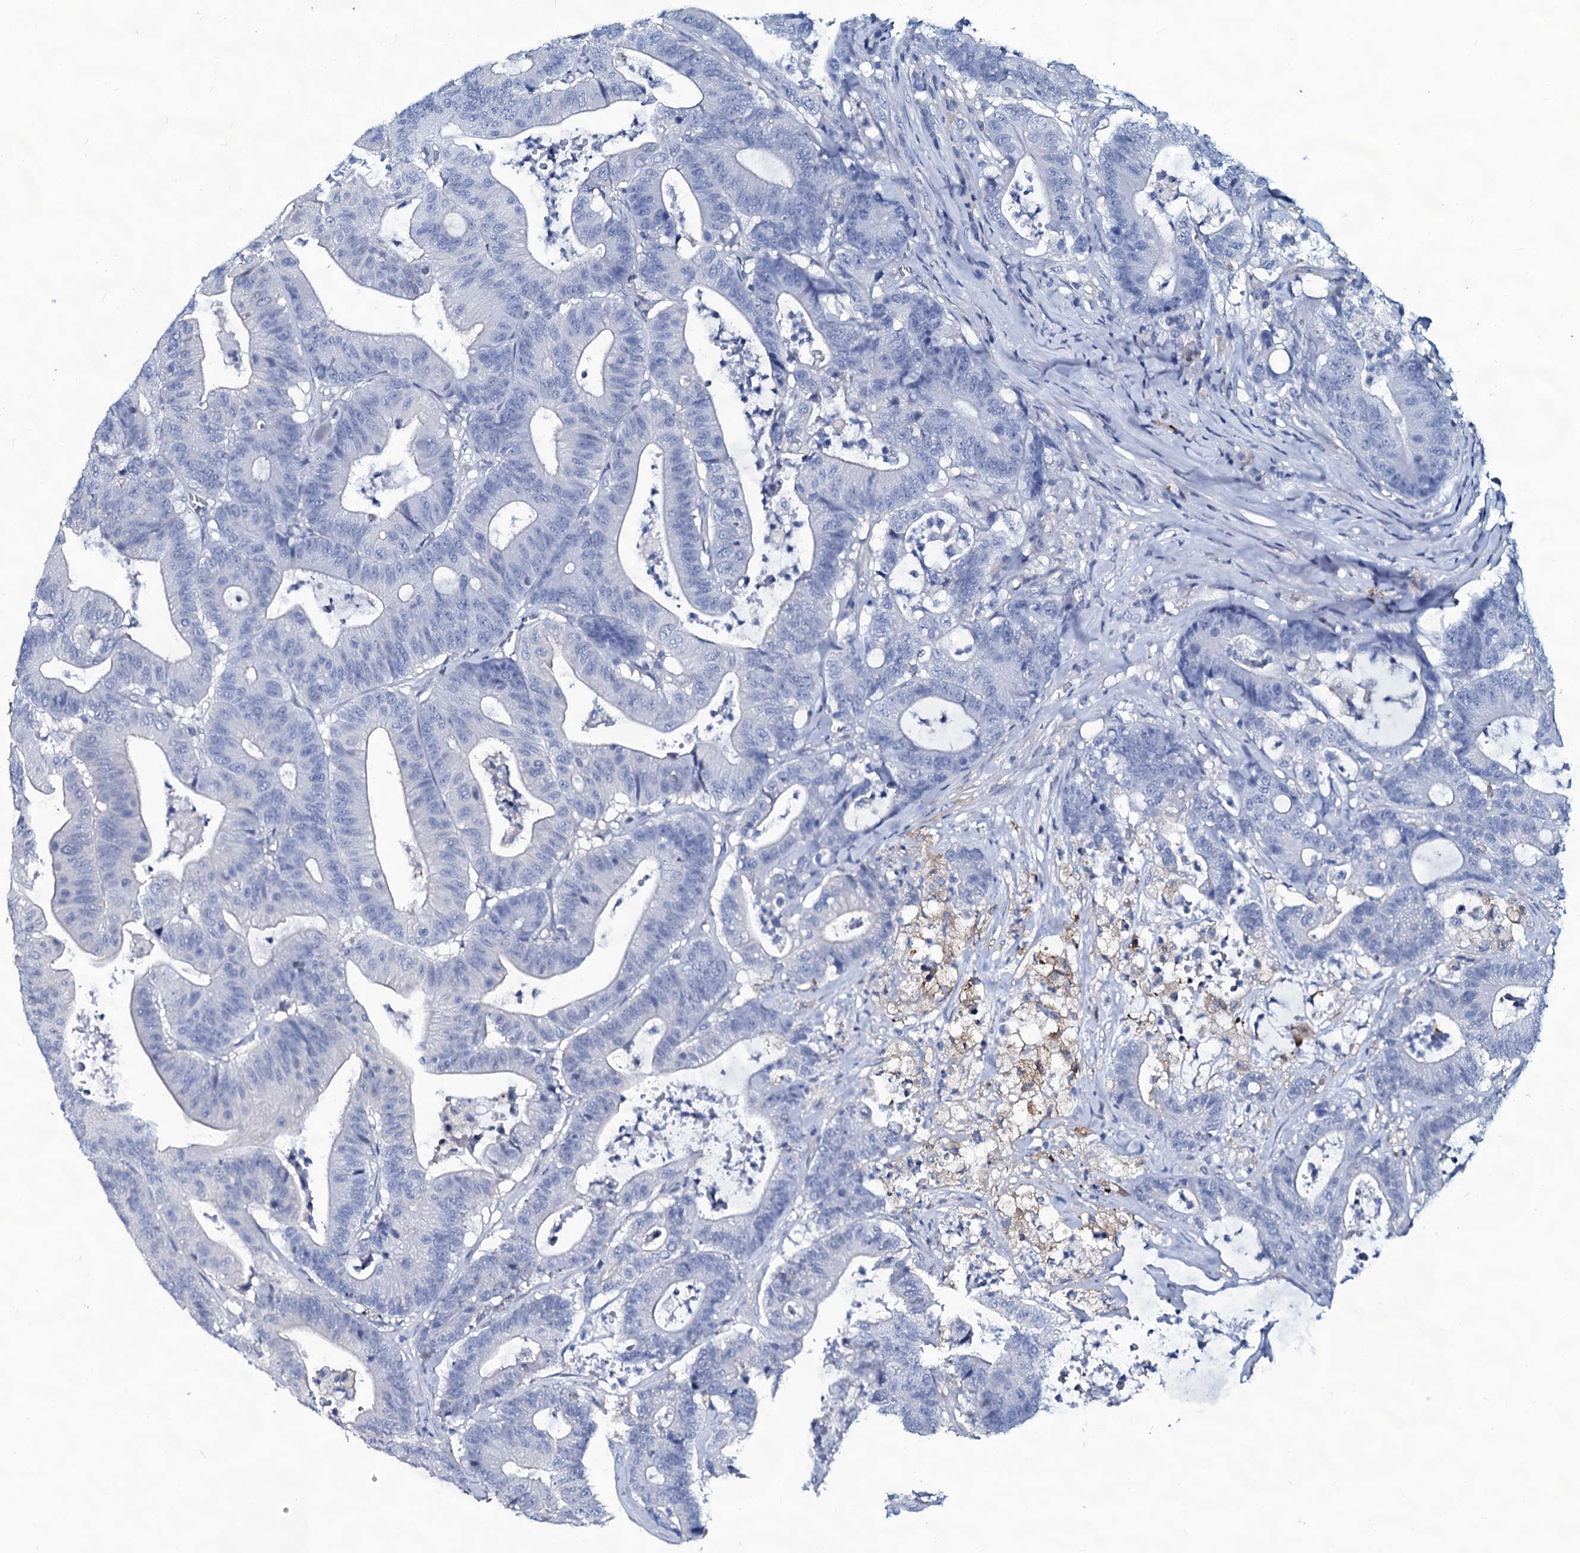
{"staining": {"intensity": "negative", "quantity": "none", "location": "none"}, "tissue": "colorectal cancer", "cell_type": "Tumor cells", "image_type": "cancer", "snomed": [{"axis": "morphology", "description": "Adenocarcinoma, NOS"}, {"axis": "topography", "description": "Colon"}], "caption": "Tumor cells are negative for brown protein staining in colorectal cancer (adenocarcinoma). (DAB (3,3'-diaminobenzidine) immunohistochemistry (IHC) visualized using brightfield microscopy, high magnification).", "gene": "SLC4A7", "patient": {"sex": "female", "age": 84}}